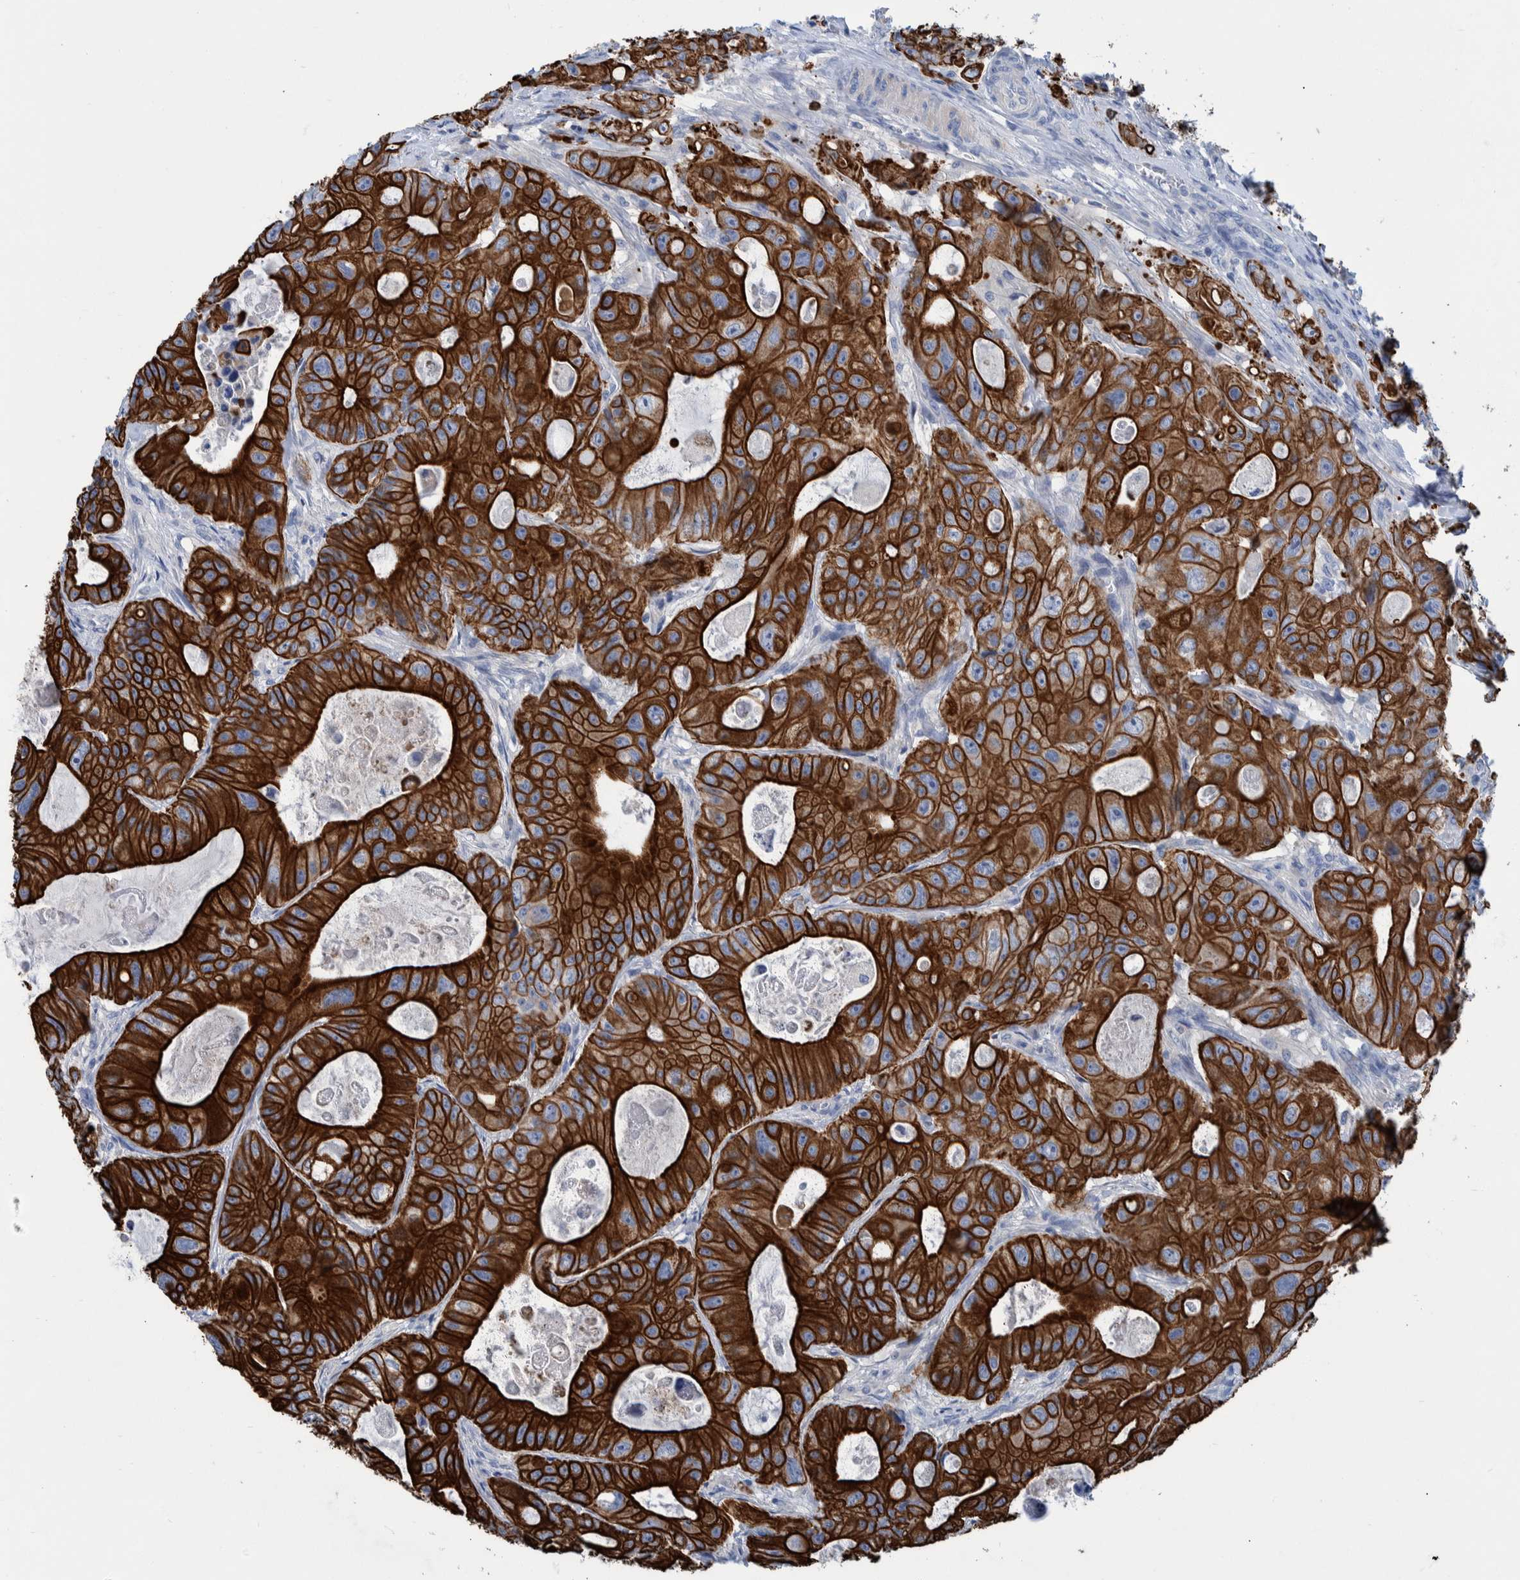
{"staining": {"intensity": "strong", "quantity": ">75%", "location": "cytoplasmic/membranous"}, "tissue": "colorectal cancer", "cell_type": "Tumor cells", "image_type": "cancer", "snomed": [{"axis": "morphology", "description": "Adenocarcinoma, NOS"}, {"axis": "topography", "description": "Colon"}], "caption": "This is an image of IHC staining of adenocarcinoma (colorectal), which shows strong expression in the cytoplasmic/membranous of tumor cells.", "gene": "MKS1", "patient": {"sex": "female", "age": 46}}